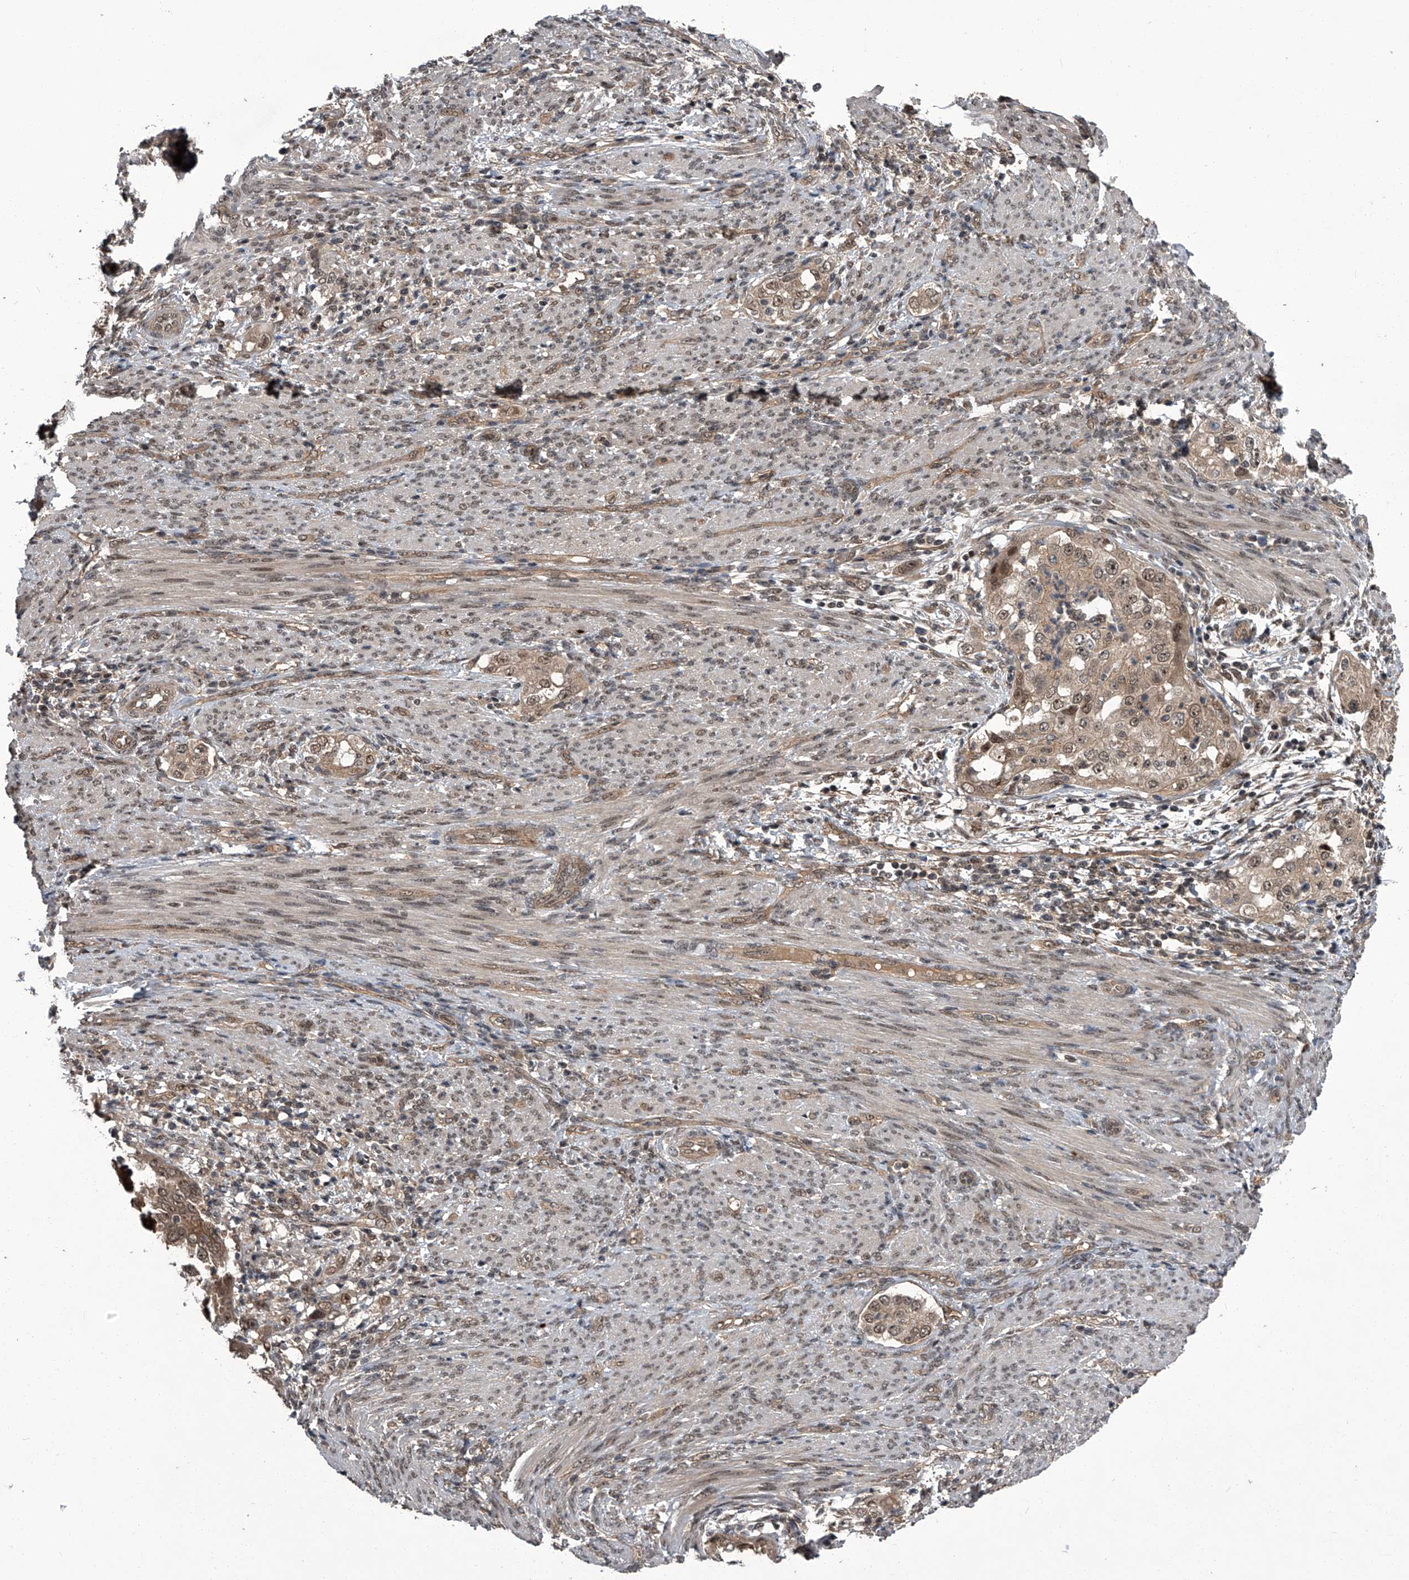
{"staining": {"intensity": "weak", "quantity": ">75%", "location": "cytoplasmic/membranous,nuclear"}, "tissue": "endometrial cancer", "cell_type": "Tumor cells", "image_type": "cancer", "snomed": [{"axis": "morphology", "description": "Adenocarcinoma, NOS"}, {"axis": "topography", "description": "Endometrium"}], "caption": "This is a histology image of immunohistochemistry (IHC) staining of endometrial adenocarcinoma, which shows weak positivity in the cytoplasmic/membranous and nuclear of tumor cells.", "gene": "SLC12A8", "patient": {"sex": "female", "age": 85}}